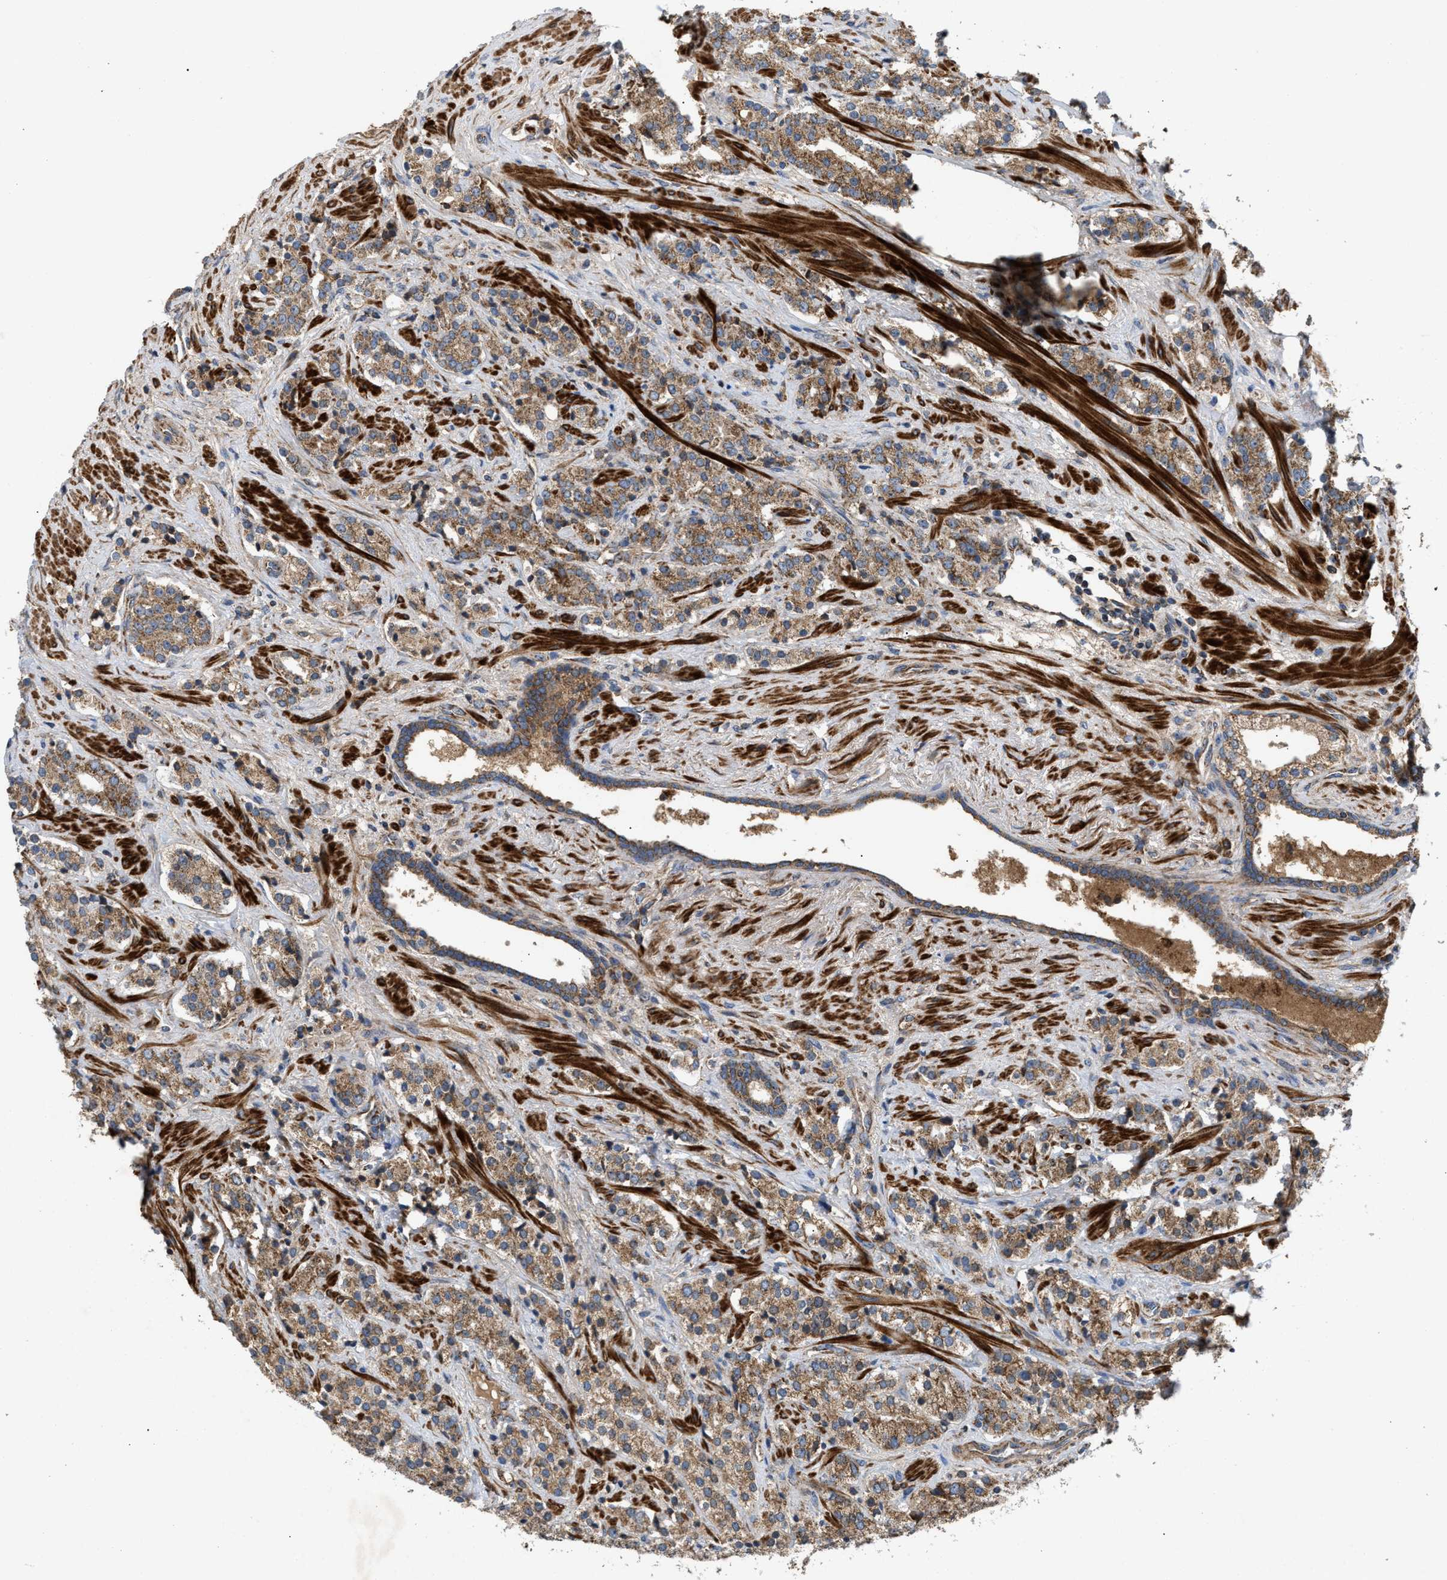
{"staining": {"intensity": "strong", "quantity": ">75%", "location": "cytoplasmic/membranous"}, "tissue": "prostate cancer", "cell_type": "Tumor cells", "image_type": "cancer", "snomed": [{"axis": "morphology", "description": "Adenocarcinoma, High grade"}, {"axis": "topography", "description": "Prostate"}], "caption": "High-power microscopy captured an immunohistochemistry image of prostate adenocarcinoma (high-grade), revealing strong cytoplasmic/membranous staining in about >75% of tumor cells. (IHC, brightfield microscopy, high magnification).", "gene": "TACO1", "patient": {"sex": "male", "age": 71}}